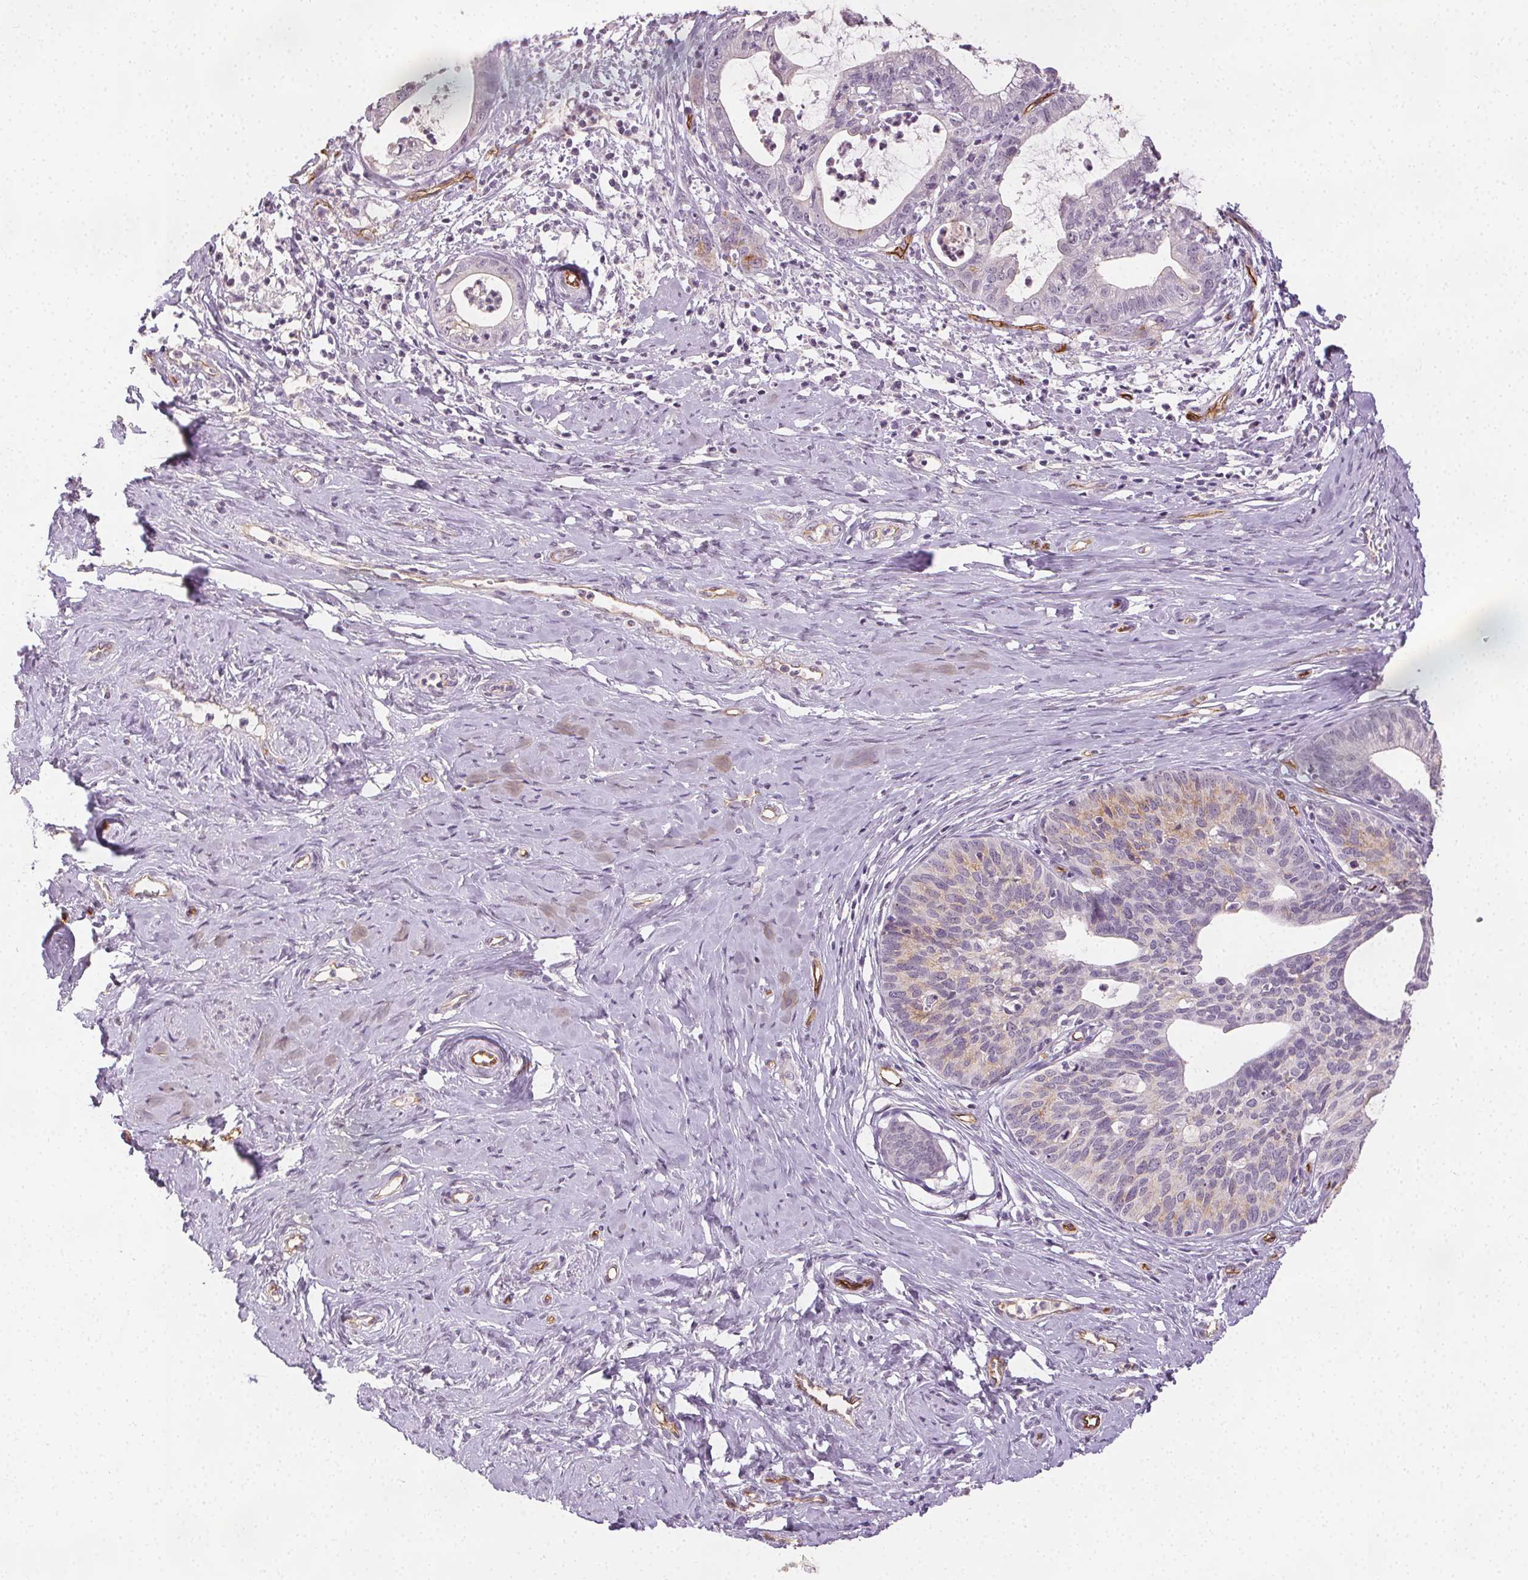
{"staining": {"intensity": "weak", "quantity": "<25%", "location": "cytoplasmic/membranous"}, "tissue": "cervical cancer", "cell_type": "Tumor cells", "image_type": "cancer", "snomed": [{"axis": "morphology", "description": "Normal tissue, NOS"}, {"axis": "morphology", "description": "Adenocarcinoma, NOS"}, {"axis": "topography", "description": "Cervix"}], "caption": "An IHC histopathology image of cervical cancer (adenocarcinoma) is shown. There is no staining in tumor cells of cervical cancer (adenocarcinoma).", "gene": "PODXL", "patient": {"sex": "female", "age": 38}}